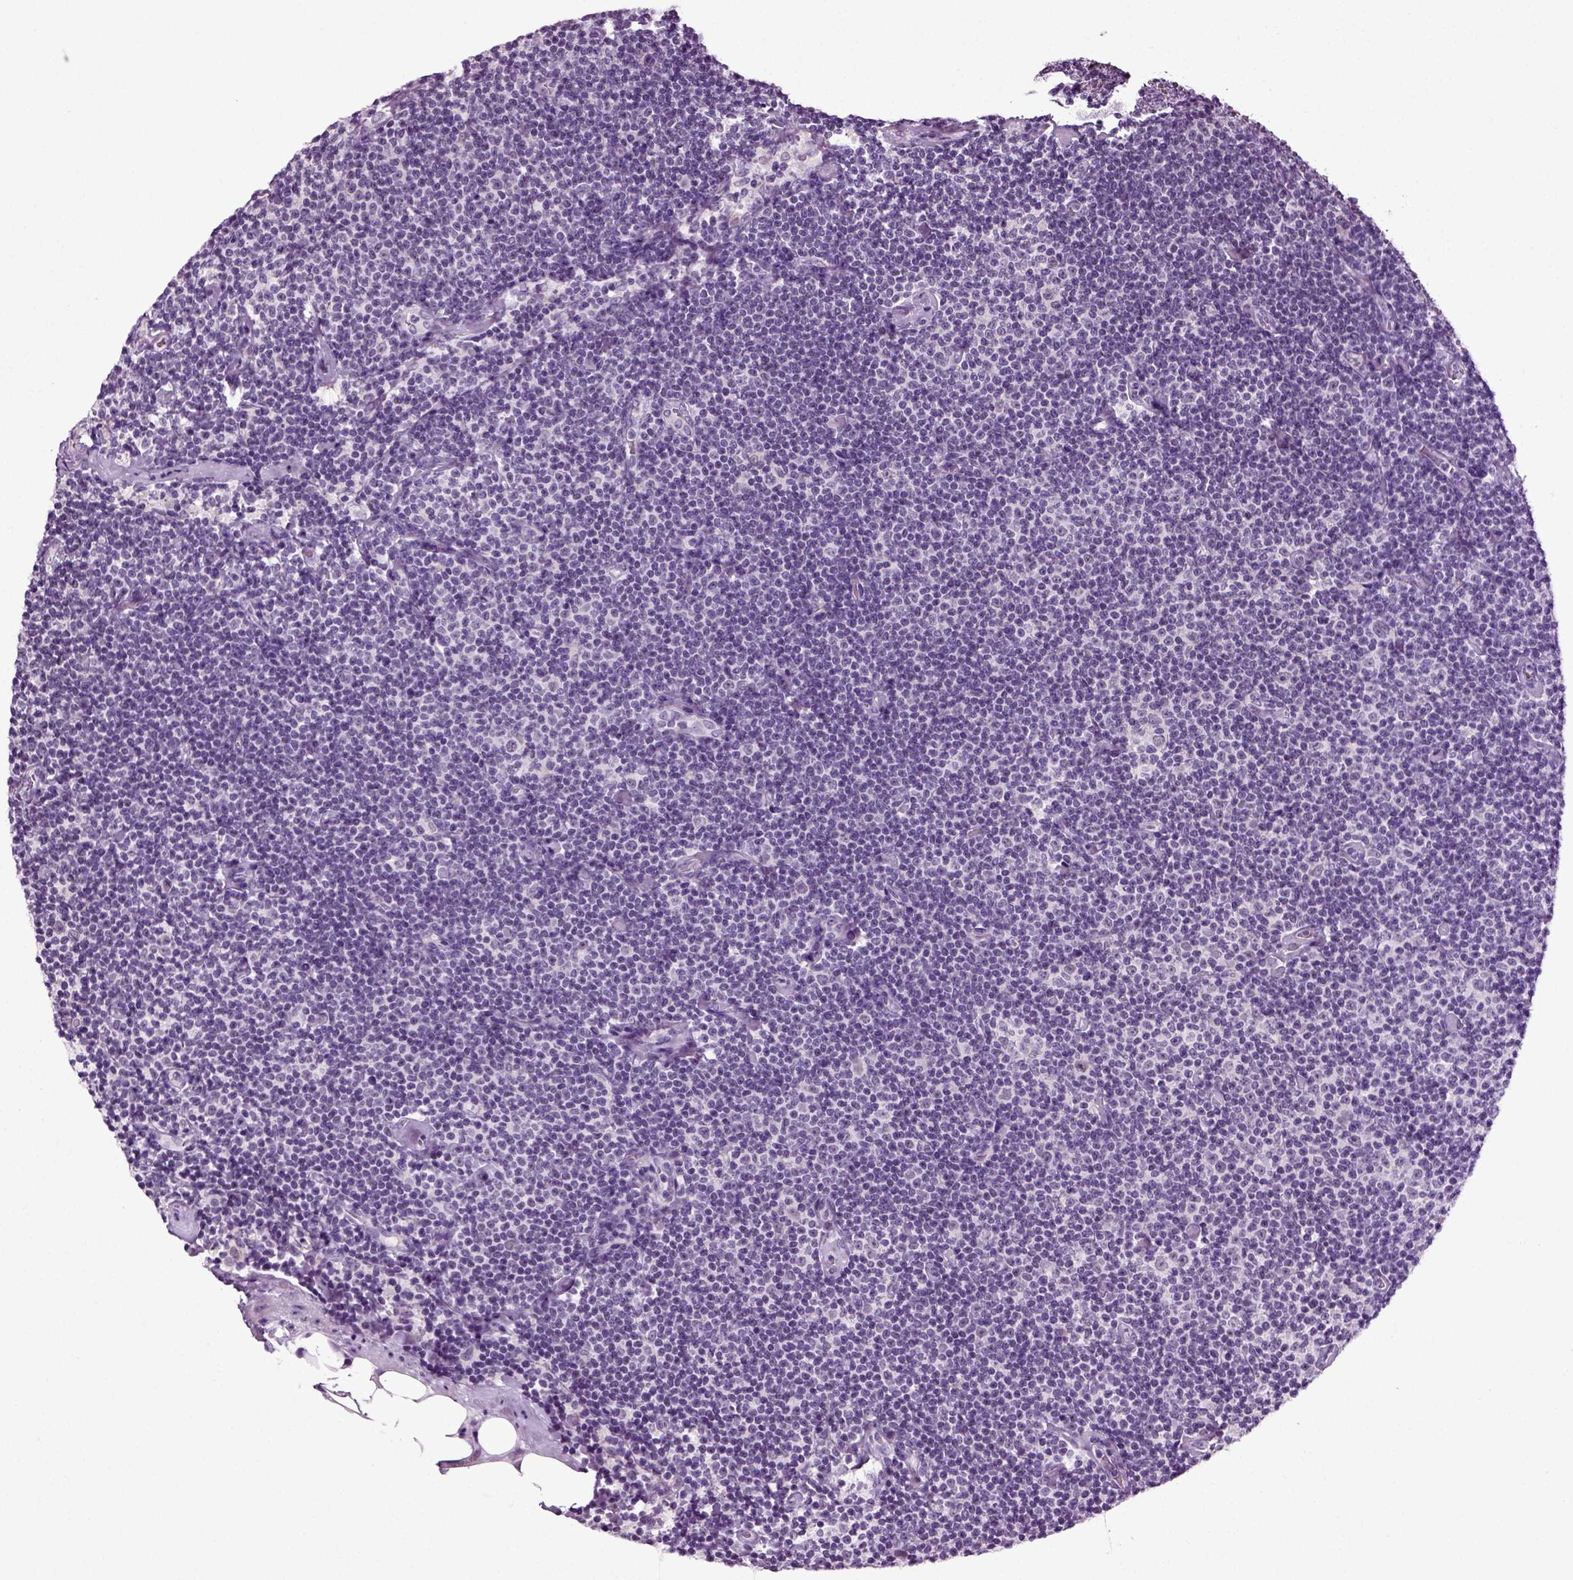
{"staining": {"intensity": "negative", "quantity": "none", "location": "none"}, "tissue": "lymphoma", "cell_type": "Tumor cells", "image_type": "cancer", "snomed": [{"axis": "morphology", "description": "Malignant lymphoma, non-Hodgkin's type, Low grade"}, {"axis": "topography", "description": "Lymph node"}], "caption": "Micrograph shows no protein positivity in tumor cells of malignant lymphoma, non-Hodgkin's type (low-grade) tissue. (Brightfield microscopy of DAB (3,3'-diaminobenzidine) IHC at high magnification).", "gene": "SPATA17", "patient": {"sex": "male", "age": 81}}